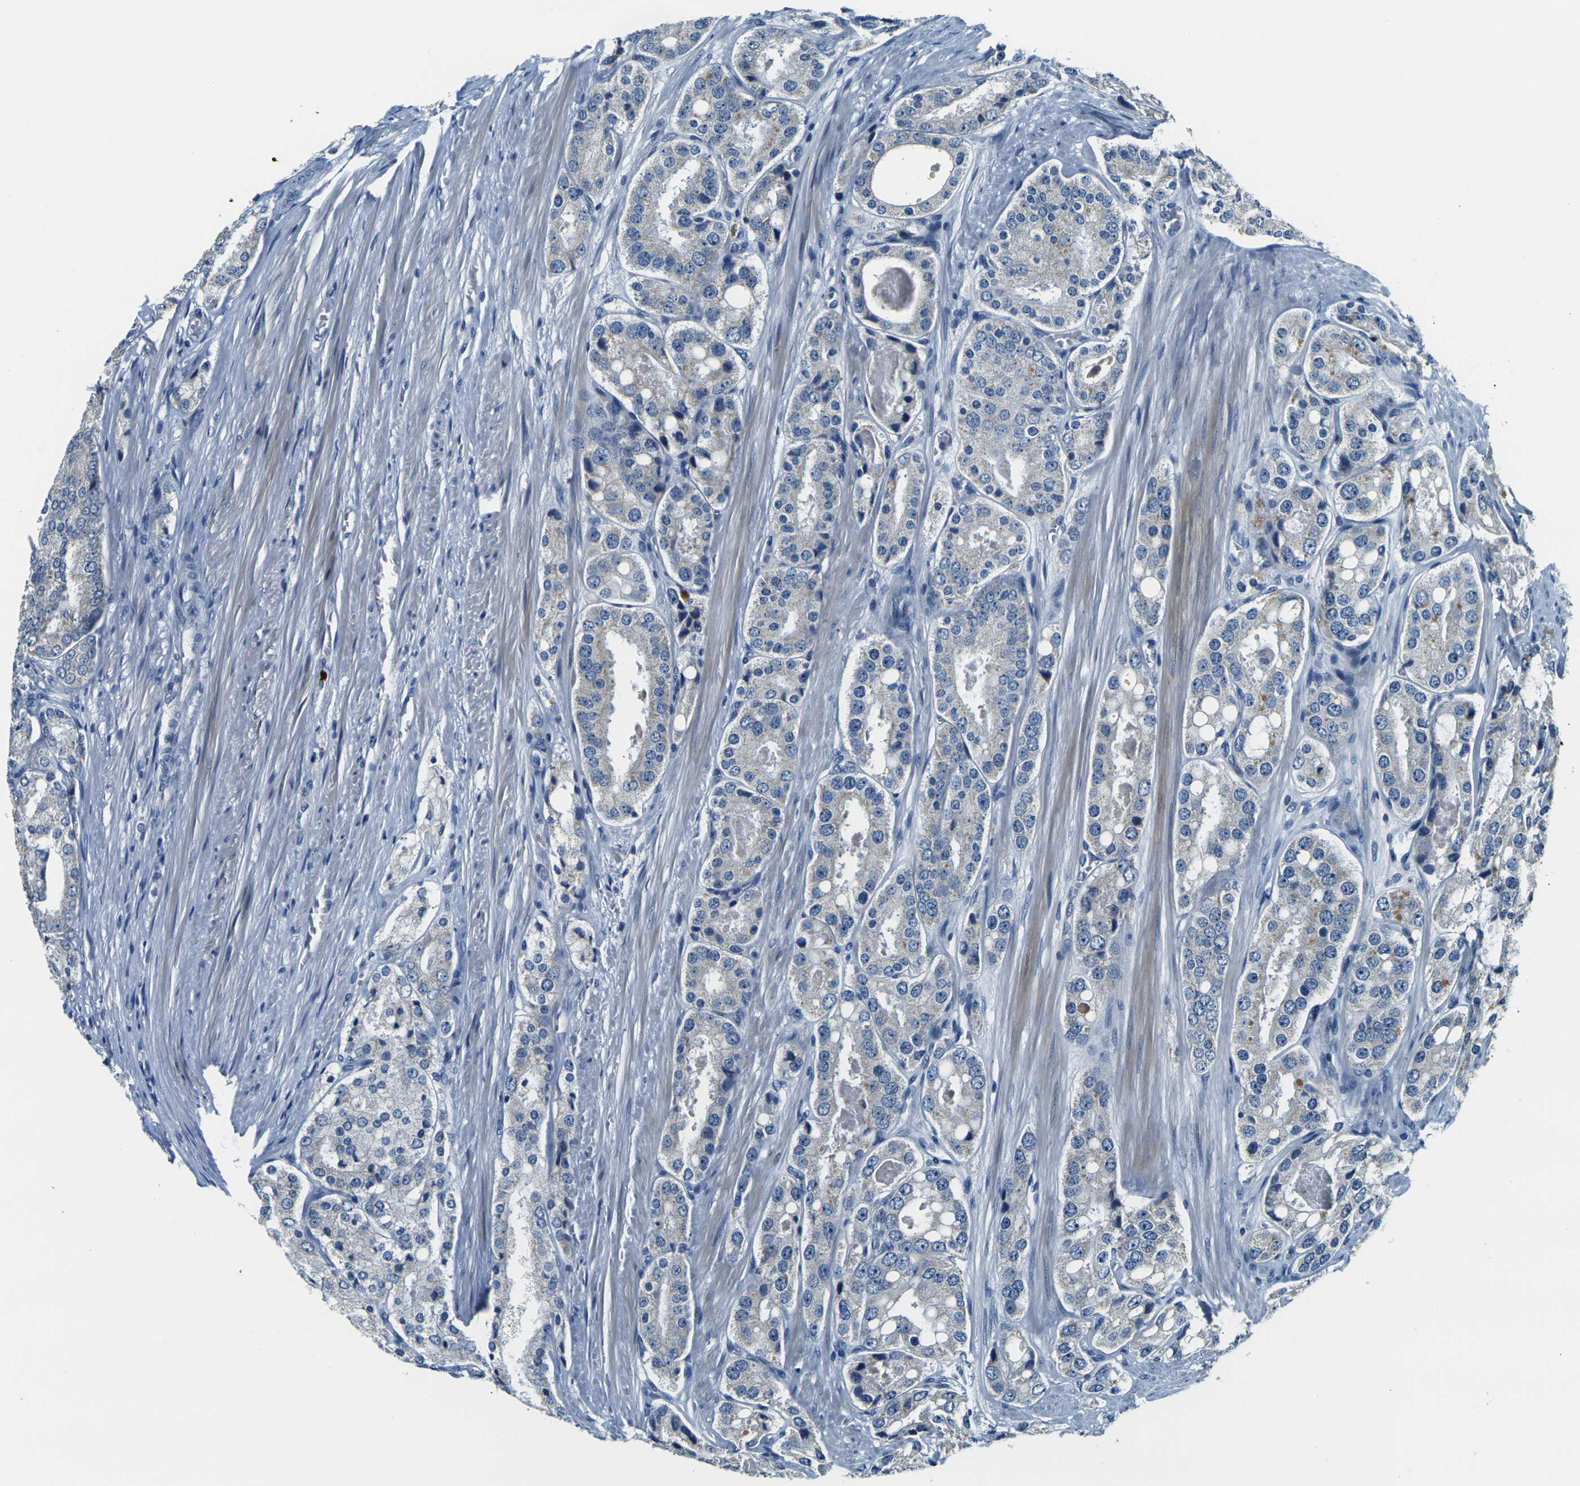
{"staining": {"intensity": "negative", "quantity": "none", "location": "none"}, "tissue": "prostate cancer", "cell_type": "Tumor cells", "image_type": "cancer", "snomed": [{"axis": "morphology", "description": "Adenocarcinoma, High grade"}, {"axis": "topography", "description": "Prostate"}], "caption": "There is no significant positivity in tumor cells of prostate cancer (high-grade adenocarcinoma).", "gene": "SHISAL2B", "patient": {"sex": "male", "age": 65}}